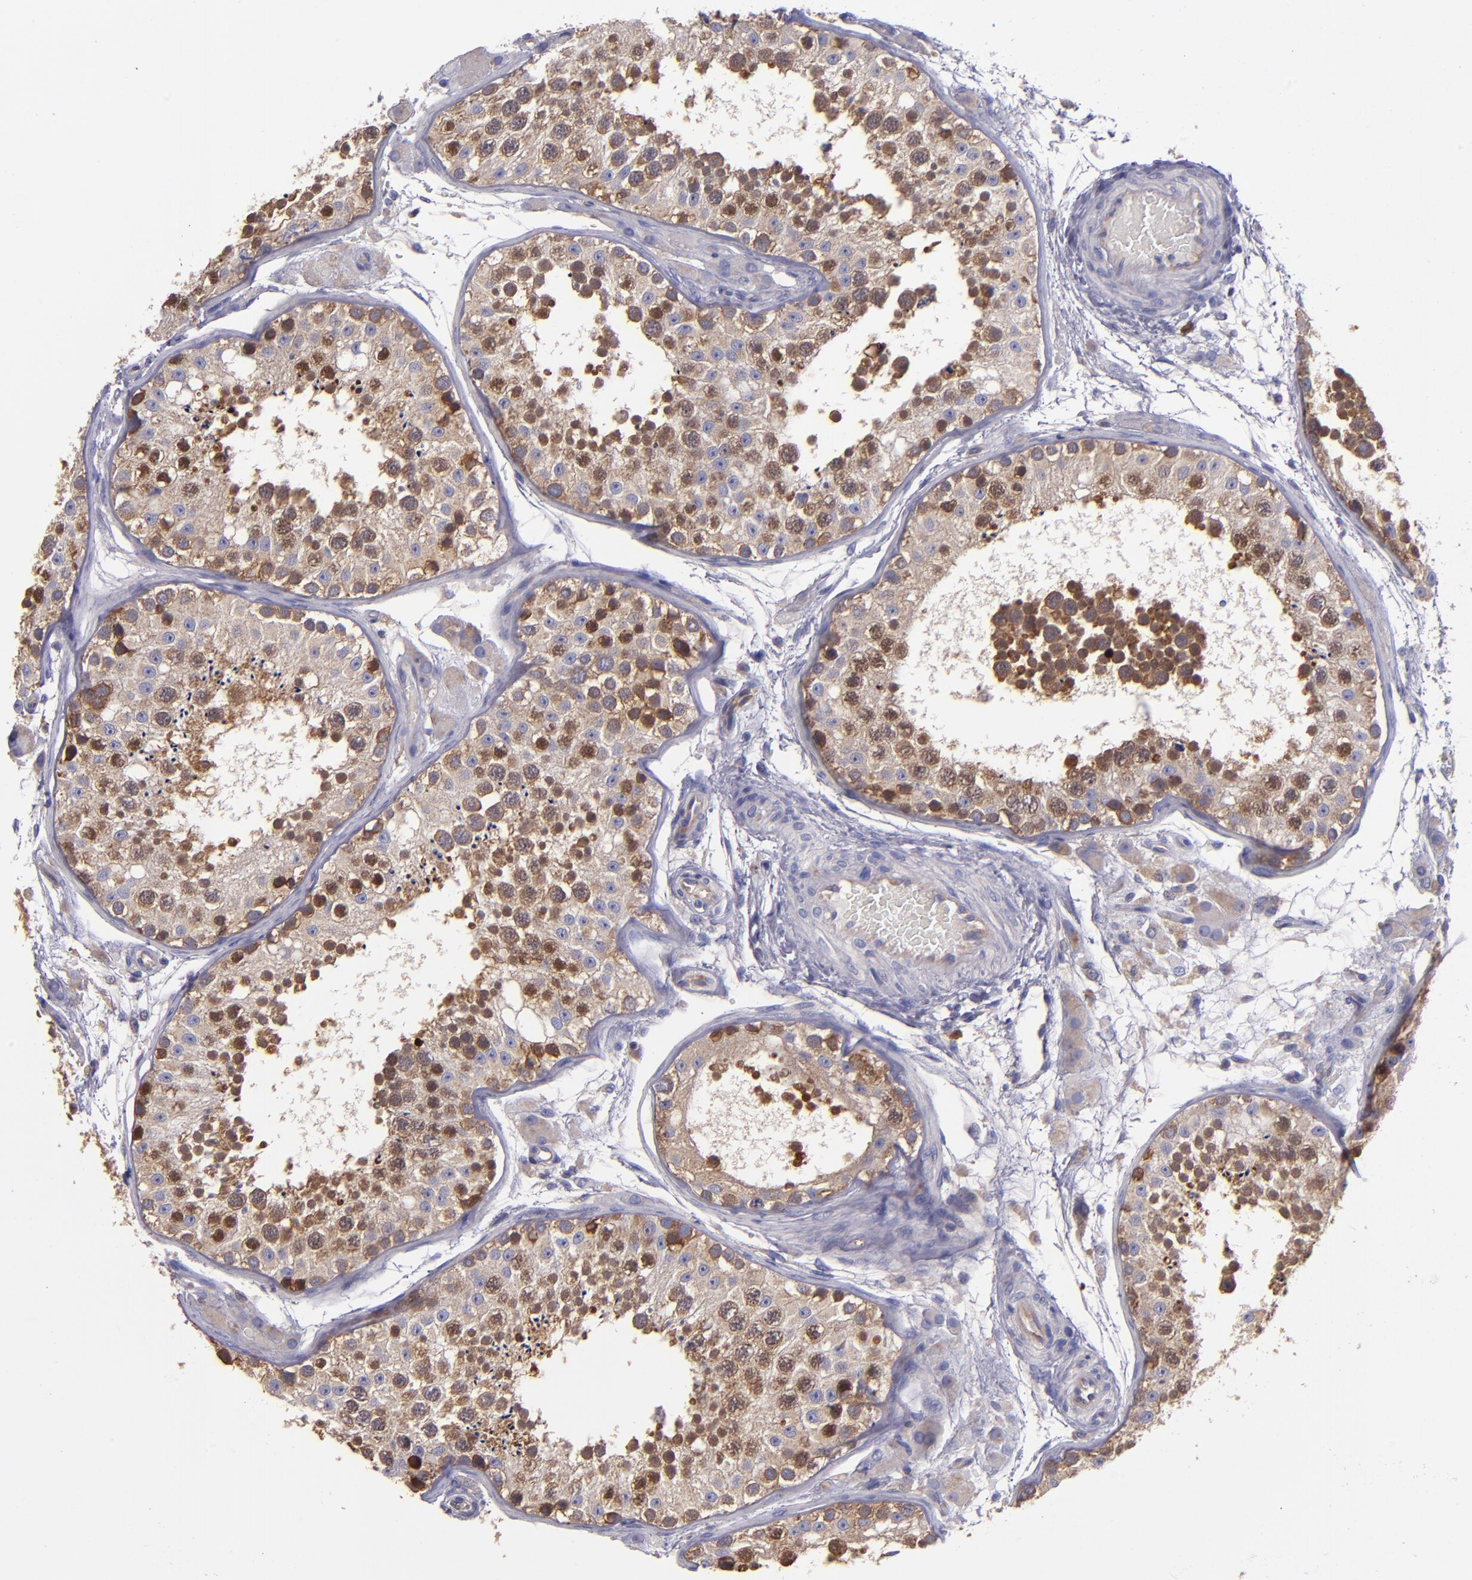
{"staining": {"intensity": "moderate", "quantity": "25%-75%", "location": "cytoplasmic/membranous,nuclear"}, "tissue": "testis", "cell_type": "Cells in seminiferous ducts", "image_type": "normal", "snomed": [{"axis": "morphology", "description": "Normal tissue, NOS"}, {"axis": "topography", "description": "Testis"}], "caption": "Testis stained with IHC shows moderate cytoplasmic/membranous,nuclear positivity in approximately 25%-75% of cells in seminiferous ducts. The staining was performed using DAB, with brown indicating positive protein expression. Nuclei are stained blue with hematoxylin.", "gene": "CARS1", "patient": {"sex": "male", "age": 26}}